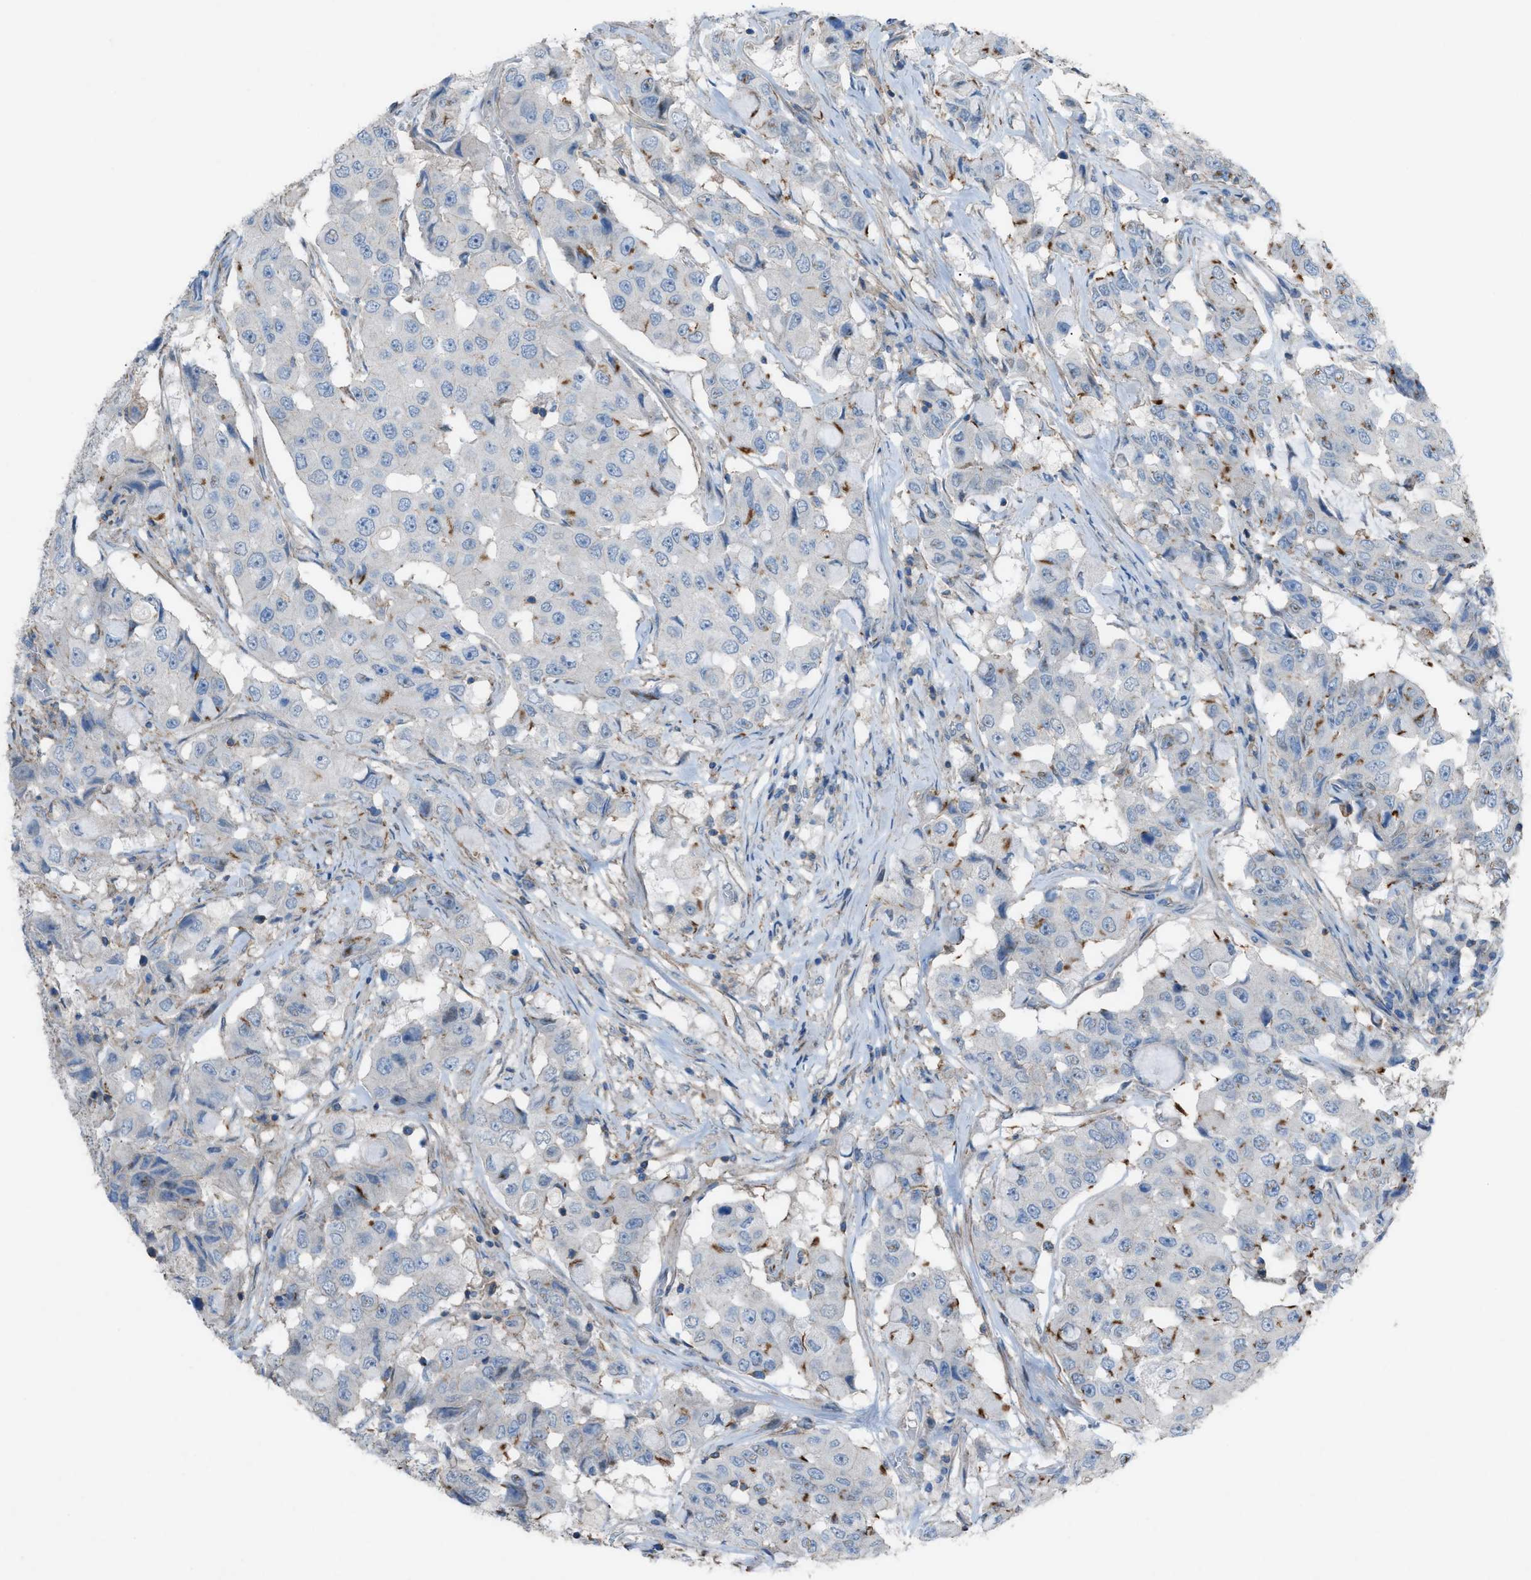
{"staining": {"intensity": "weak", "quantity": "<25%", "location": "cytoplasmic/membranous"}, "tissue": "breast cancer", "cell_type": "Tumor cells", "image_type": "cancer", "snomed": [{"axis": "morphology", "description": "Duct carcinoma"}, {"axis": "topography", "description": "Breast"}], "caption": "An image of human breast cancer (invasive ductal carcinoma) is negative for staining in tumor cells. (Brightfield microscopy of DAB (3,3'-diaminobenzidine) immunohistochemistry at high magnification).", "gene": "NCK2", "patient": {"sex": "female", "age": 27}}